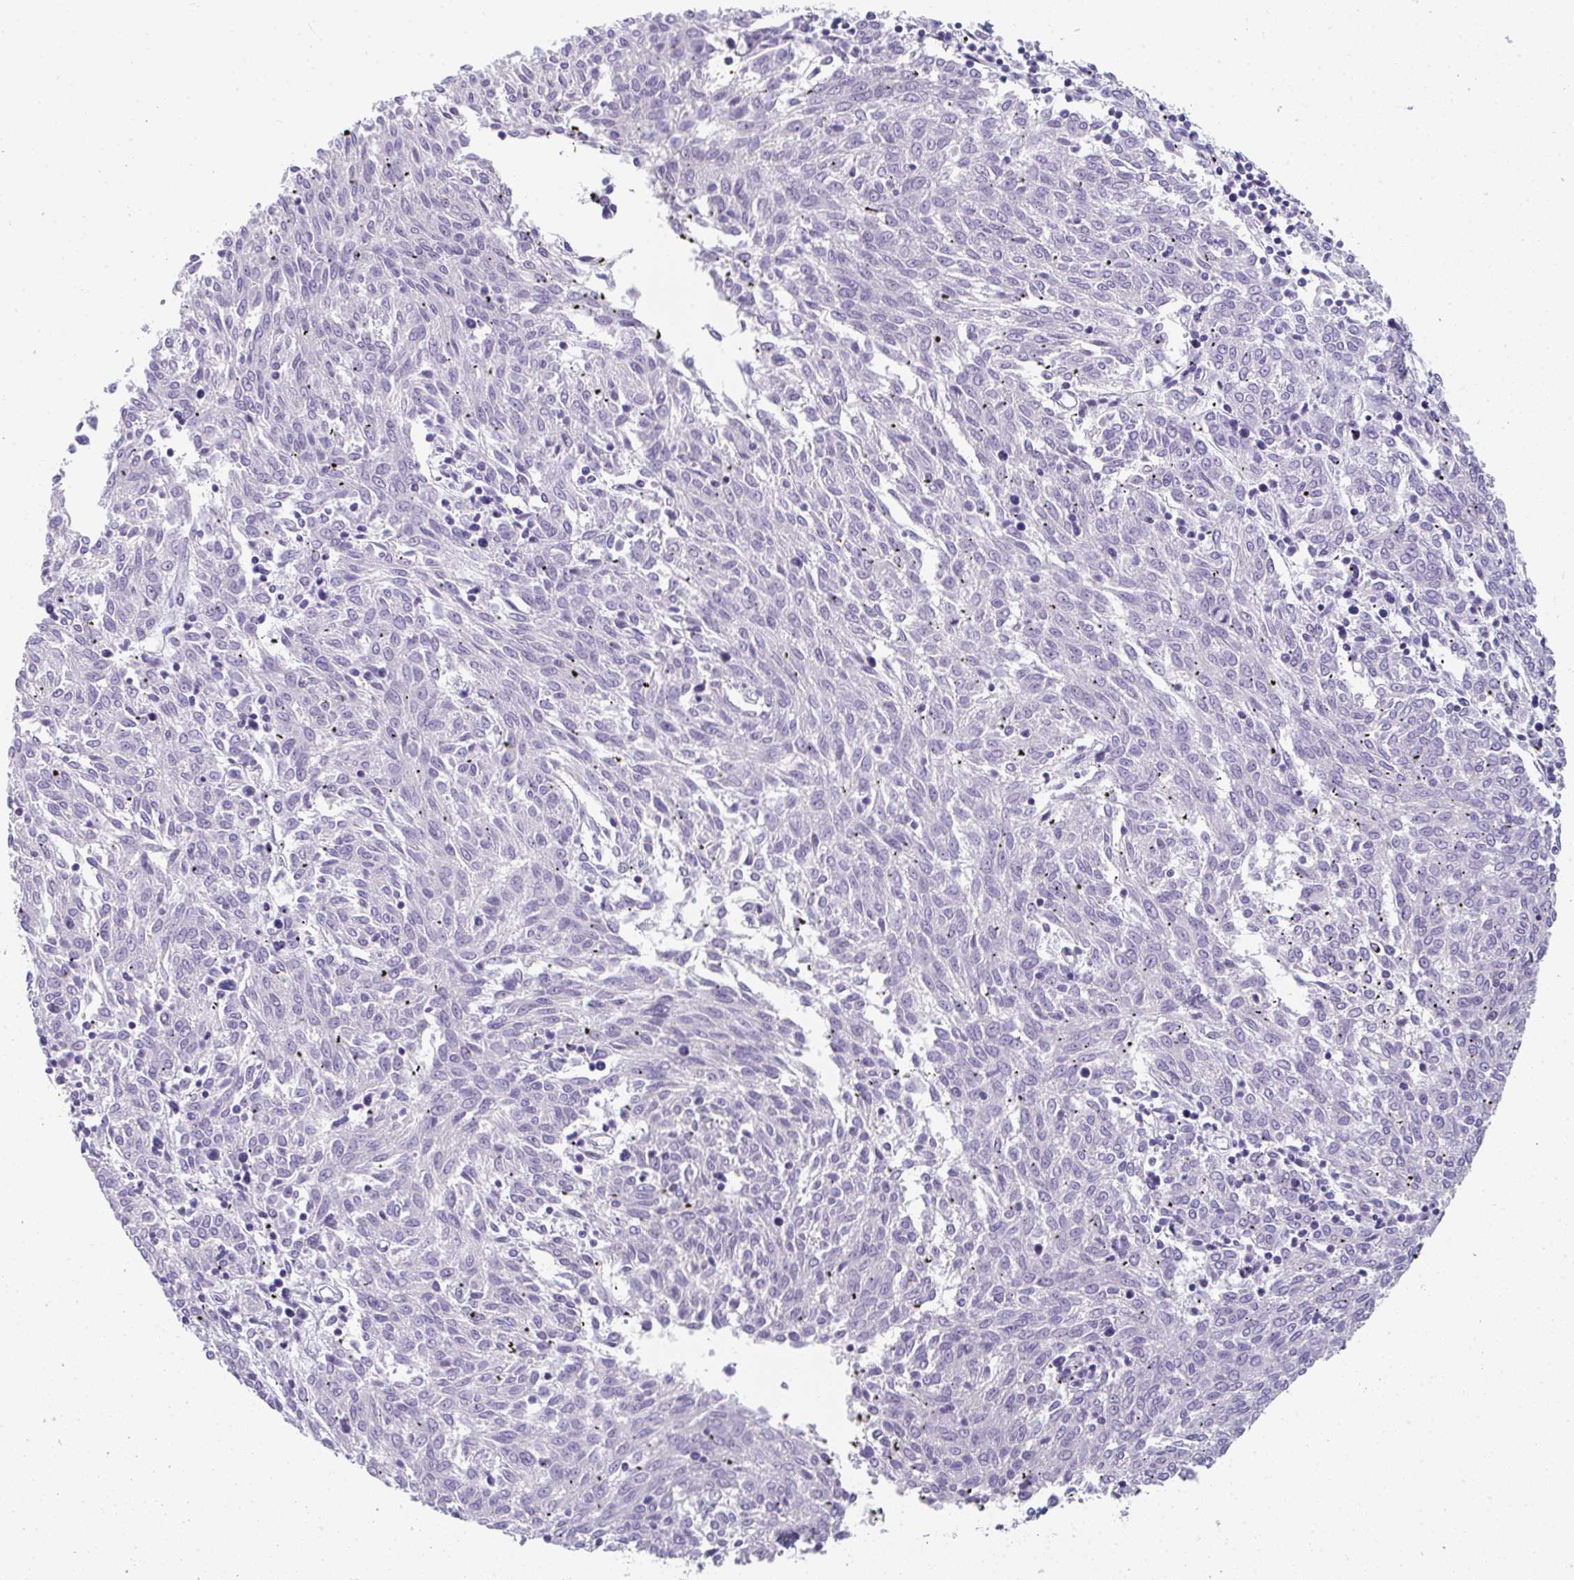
{"staining": {"intensity": "negative", "quantity": "none", "location": "none"}, "tissue": "melanoma", "cell_type": "Tumor cells", "image_type": "cancer", "snomed": [{"axis": "morphology", "description": "Malignant melanoma, NOS"}, {"axis": "topography", "description": "Skin"}], "caption": "The image exhibits no staining of tumor cells in malignant melanoma.", "gene": "TTC30B", "patient": {"sex": "female", "age": 72}}